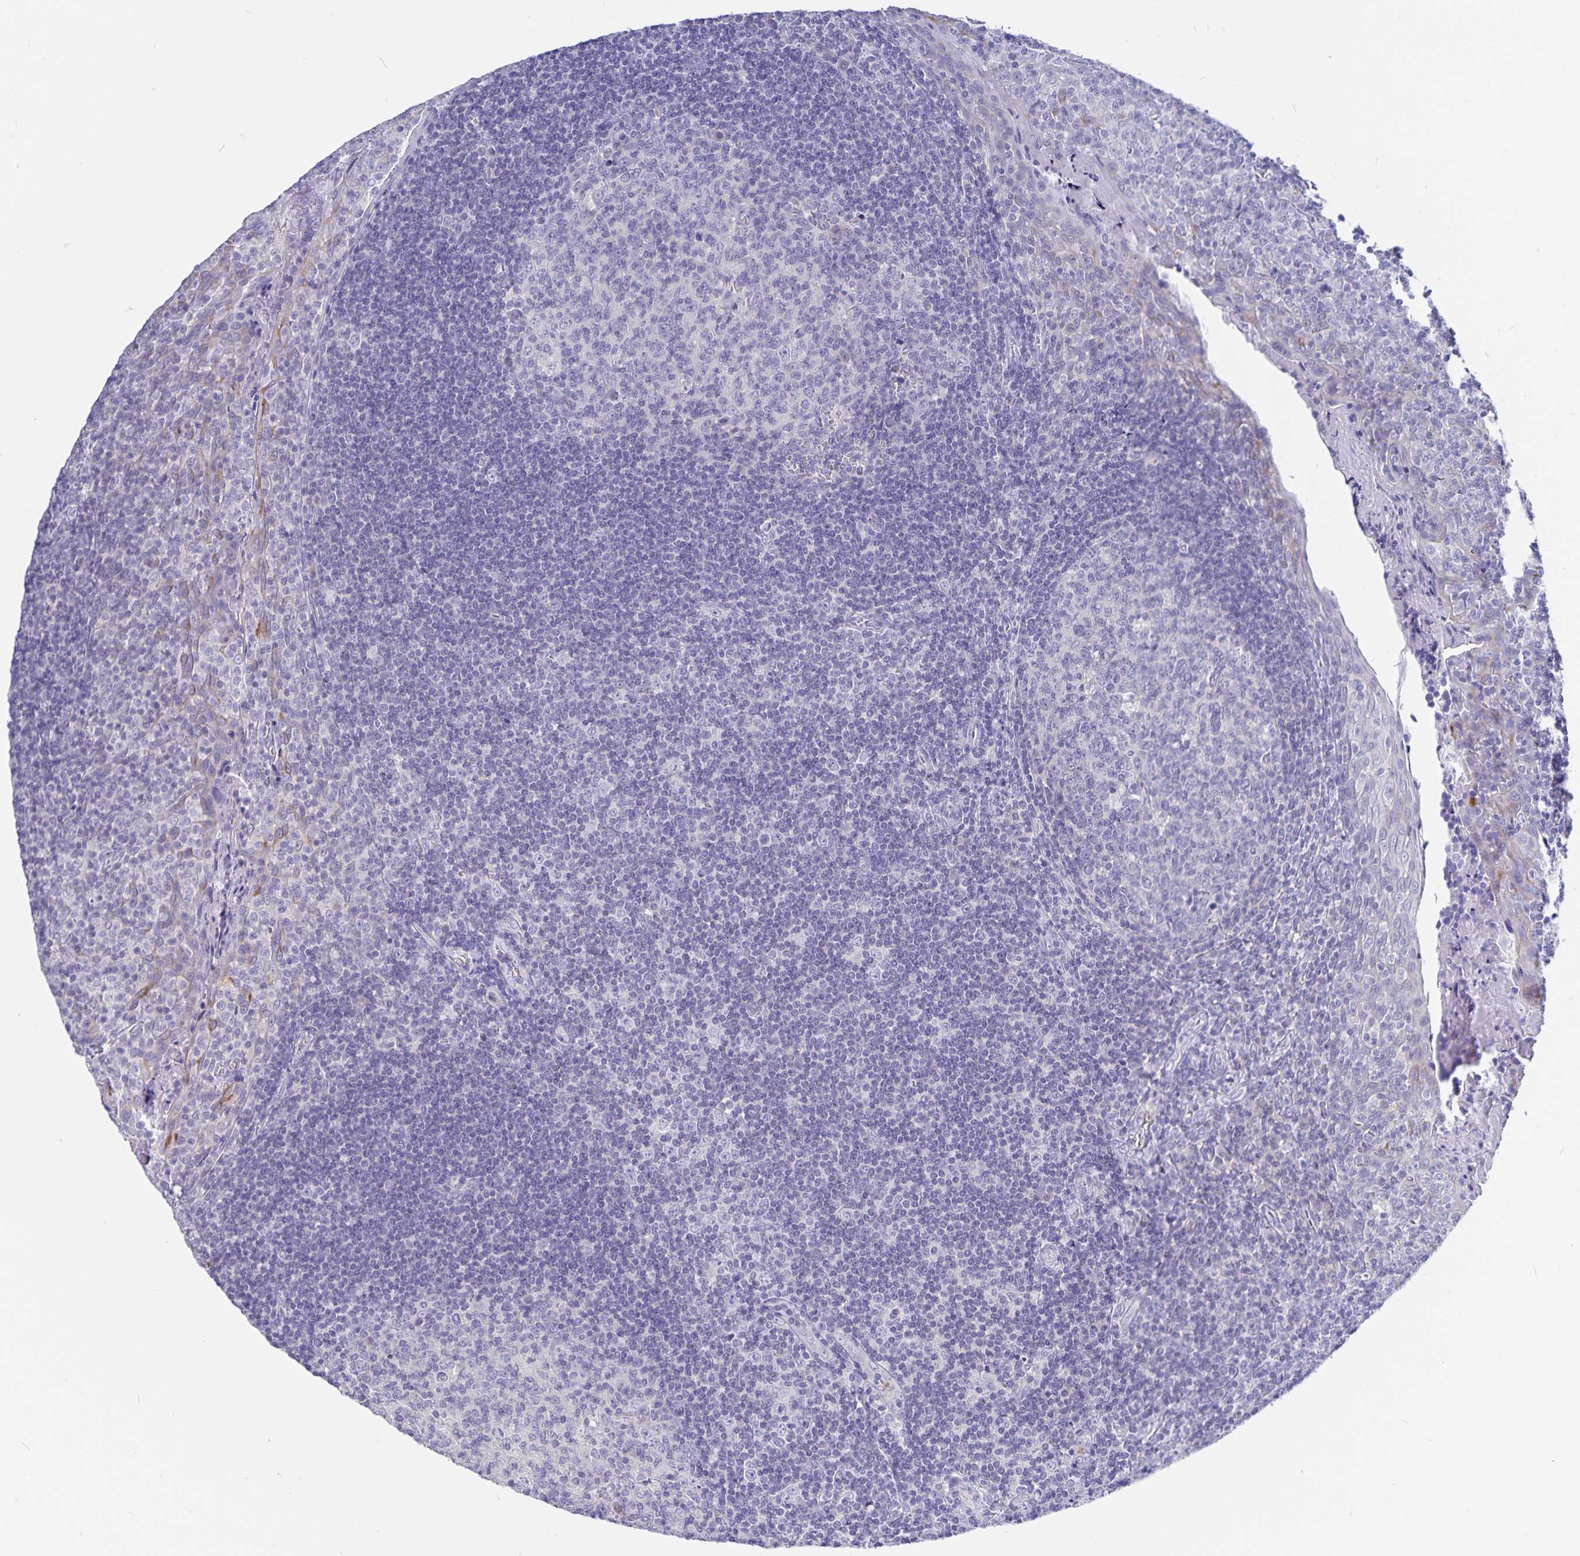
{"staining": {"intensity": "negative", "quantity": "none", "location": "none"}, "tissue": "tonsil", "cell_type": "Germinal center cells", "image_type": "normal", "snomed": [{"axis": "morphology", "description": "Normal tissue, NOS"}, {"axis": "morphology", "description": "Inflammation, NOS"}, {"axis": "topography", "description": "Tonsil"}], "caption": "Histopathology image shows no significant protein positivity in germinal center cells of normal tonsil.", "gene": "SNTN", "patient": {"sex": "female", "age": 31}}